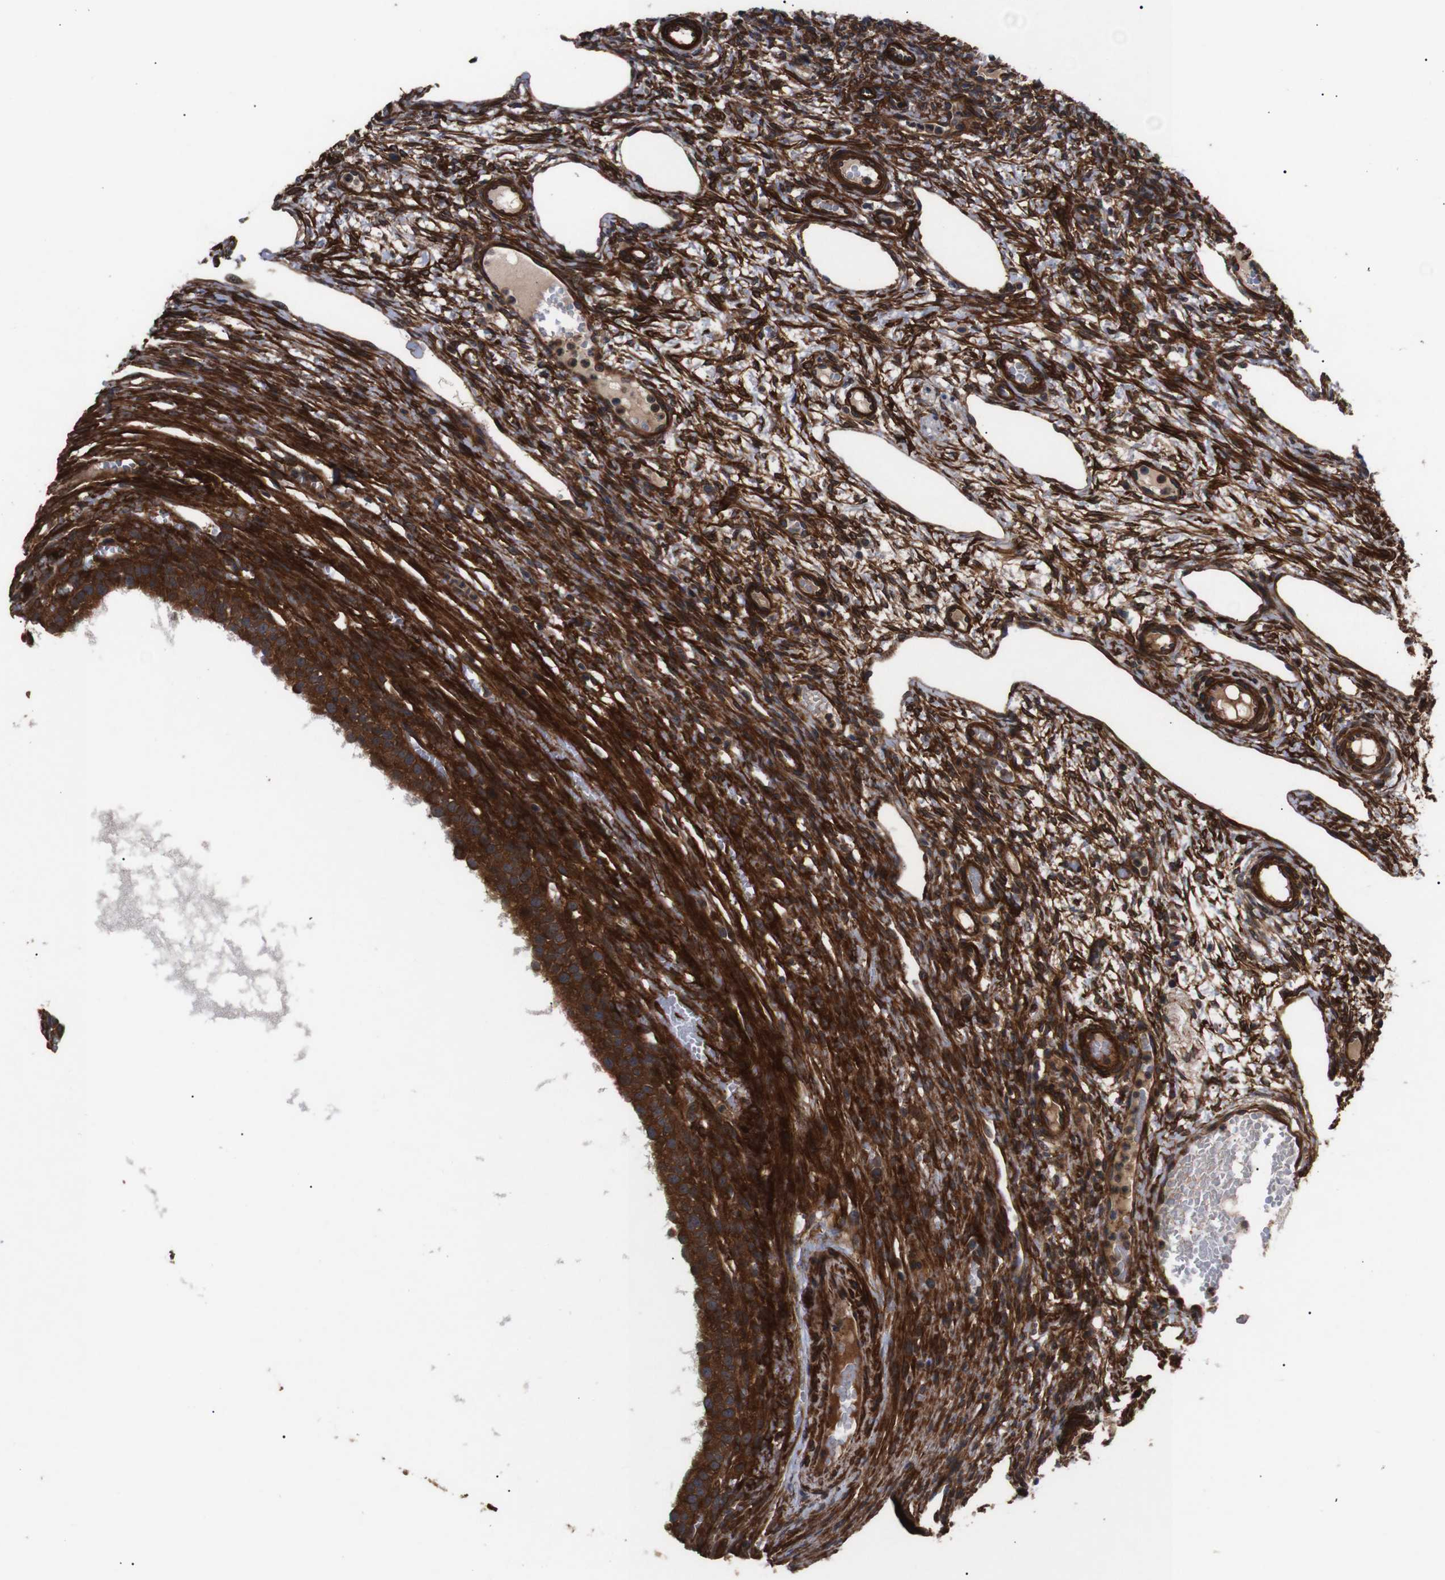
{"staining": {"intensity": "strong", "quantity": ">75%", "location": "cytoplasmic/membranous"}, "tissue": "ovary", "cell_type": "Ovarian stroma cells", "image_type": "normal", "snomed": [{"axis": "morphology", "description": "Normal tissue, NOS"}, {"axis": "topography", "description": "Ovary"}], "caption": "Protein staining of benign ovary demonstrates strong cytoplasmic/membranous expression in about >75% of ovarian stroma cells.", "gene": "PAWR", "patient": {"sex": "female", "age": 33}}